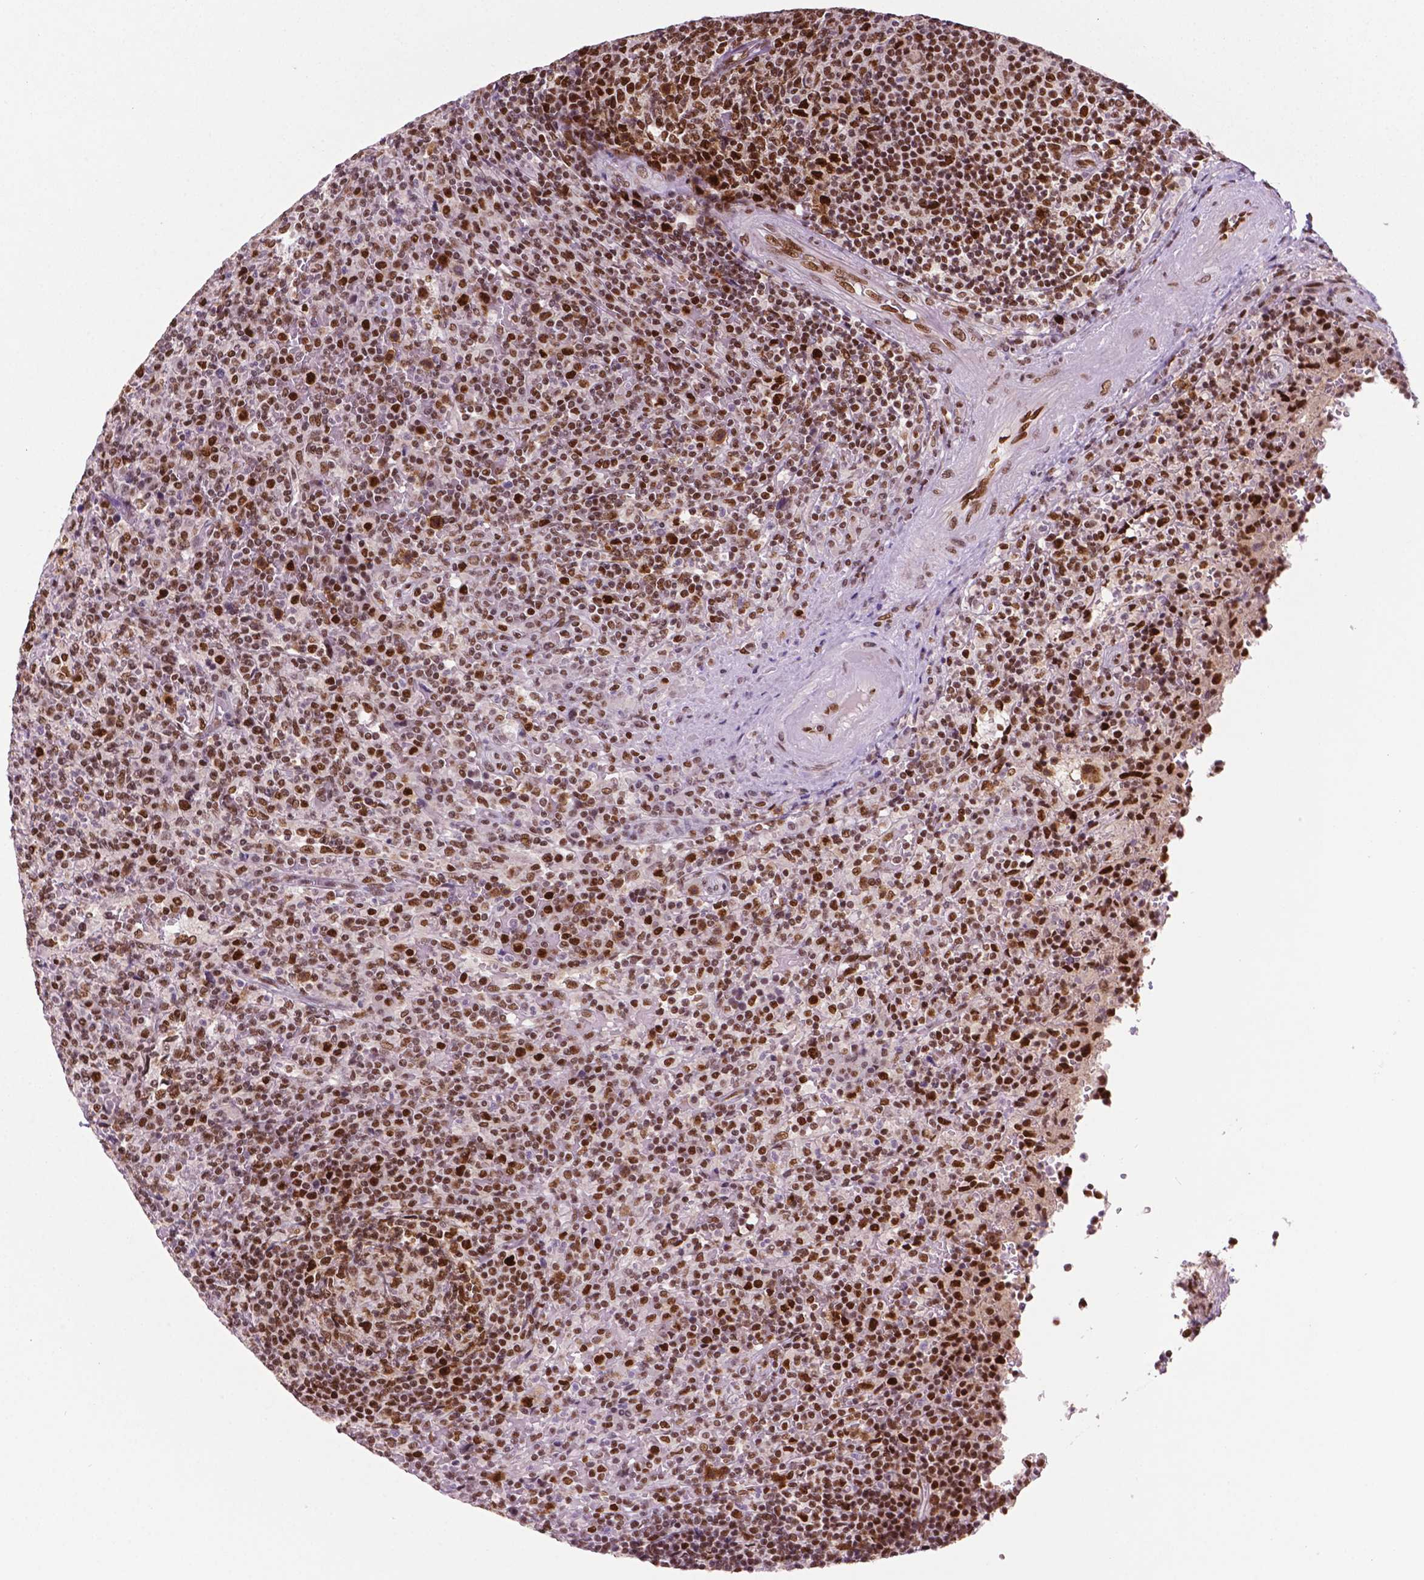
{"staining": {"intensity": "moderate", "quantity": "<25%", "location": "nuclear"}, "tissue": "lymphoma", "cell_type": "Tumor cells", "image_type": "cancer", "snomed": [{"axis": "morphology", "description": "Malignant lymphoma, non-Hodgkin's type, Low grade"}, {"axis": "topography", "description": "Spleen"}], "caption": "Lymphoma tissue demonstrates moderate nuclear expression in approximately <25% of tumor cells, visualized by immunohistochemistry.", "gene": "MLH1", "patient": {"sex": "male", "age": 62}}